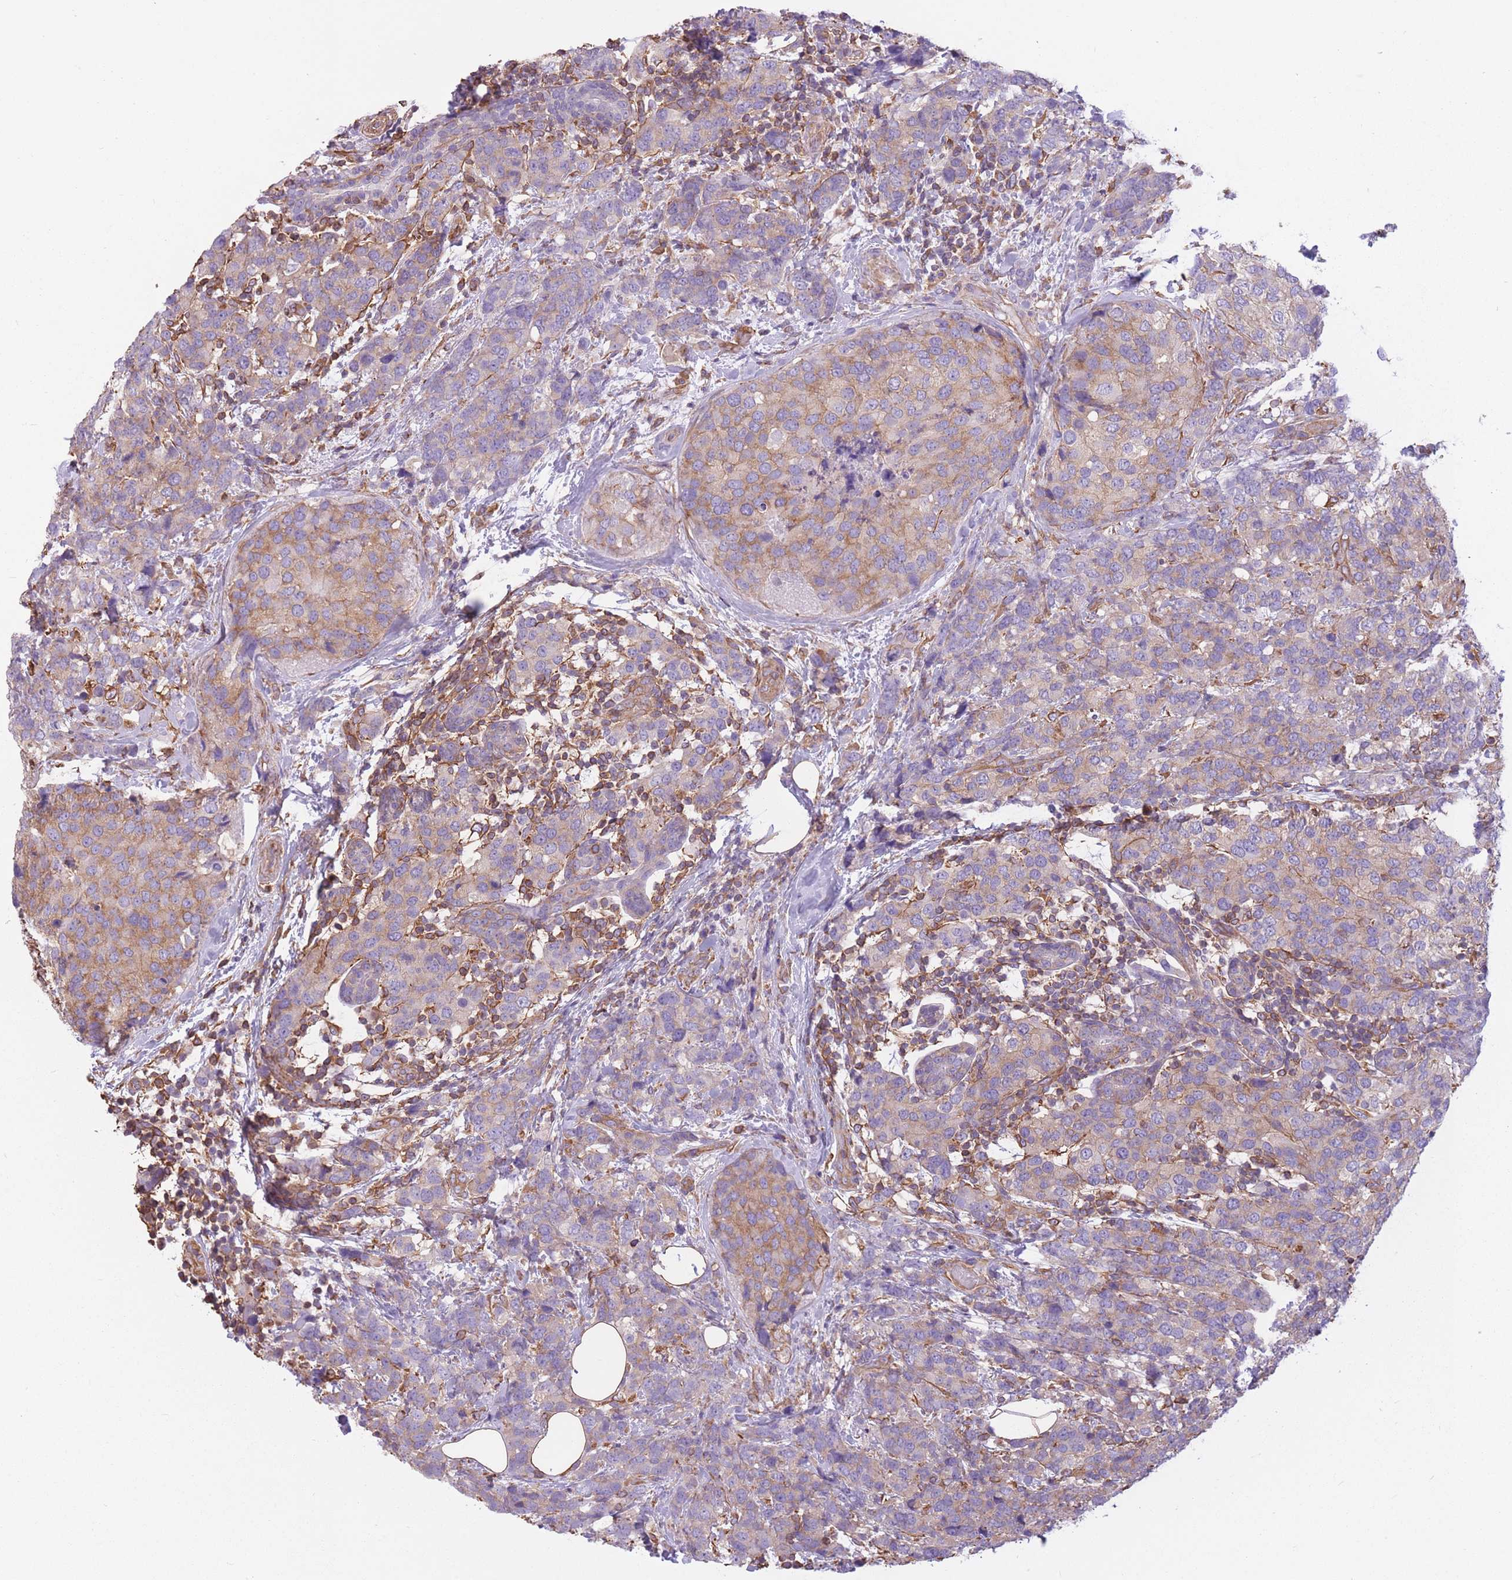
{"staining": {"intensity": "moderate", "quantity": "25%-75%", "location": "cytoplasmic/membranous"}, "tissue": "breast cancer", "cell_type": "Tumor cells", "image_type": "cancer", "snomed": [{"axis": "morphology", "description": "Lobular carcinoma"}, {"axis": "topography", "description": "Breast"}], "caption": "High-magnification brightfield microscopy of breast lobular carcinoma stained with DAB (3,3'-diaminobenzidine) (brown) and counterstained with hematoxylin (blue). tumor cells exhibit moderate cytoplasmic/membranous positivity is present in approximately25%-75% of cells. (IHC, brightfield microscopy, high magnification).", "gene": "ADD1", "patient": {"sex": "female", "age": 59}}